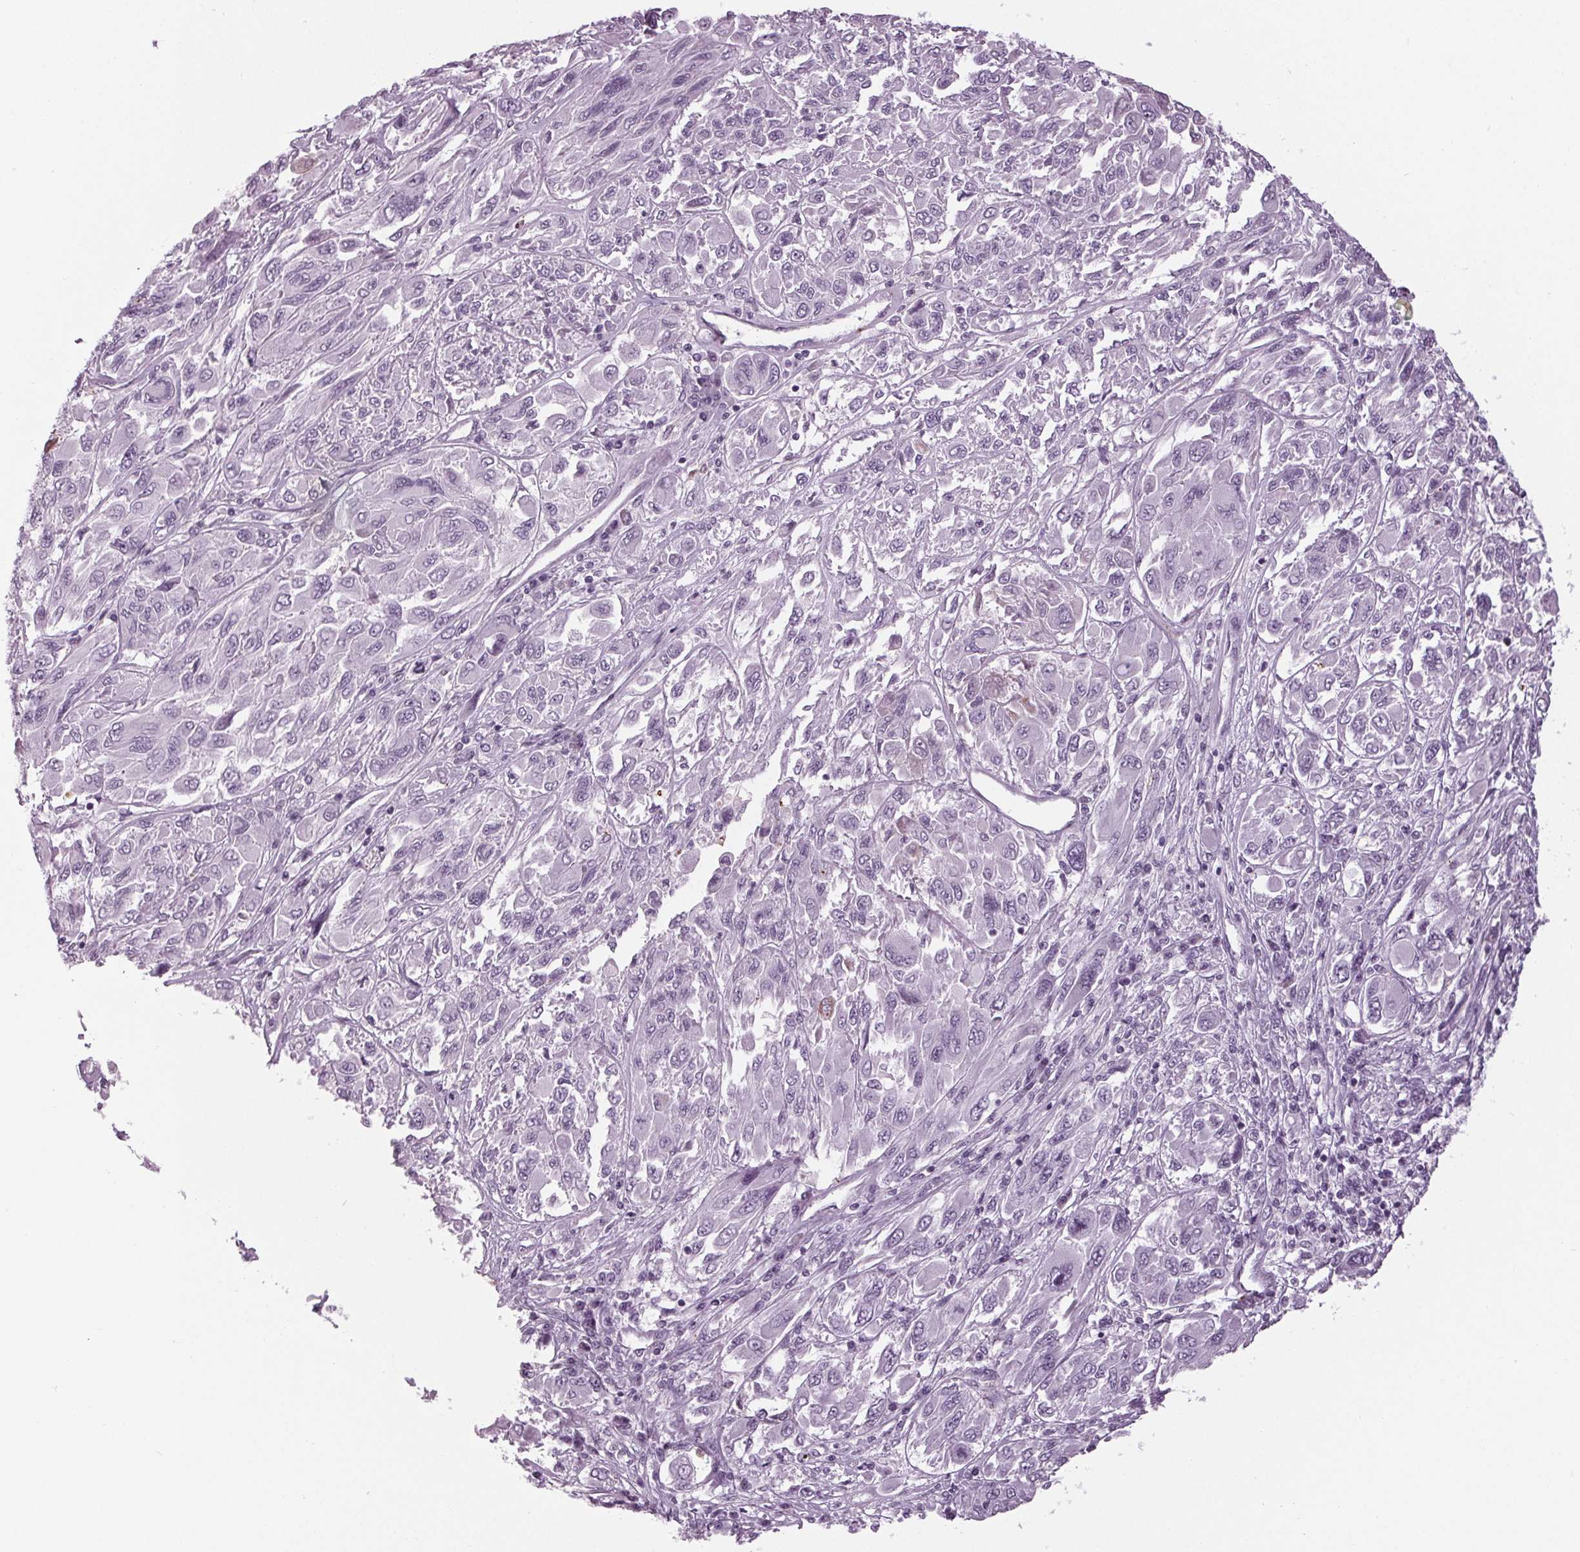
{"staining": {"intensity": "negative", "quantity": "none", "location": "none"}, "tissue": "melanoma", "cell_type": "Tumor cells", "image_type": "cancer", "snomed": [{"axis": "morphology", "description": "Malignant melanoma, NOS"}, {"axis": "topography", "description": "Skin"}], "caption": "This micrograph is of melanoma stained with immunohistochemistry to label a protein in brown with the nuclei are counter-stained blue. There is no expression in tumor cells. (DAB immunohistochemistry with hematoxylin counter stain).", "gene": "CYP3A43", "patient": {"sex": "female", "age": 91}}